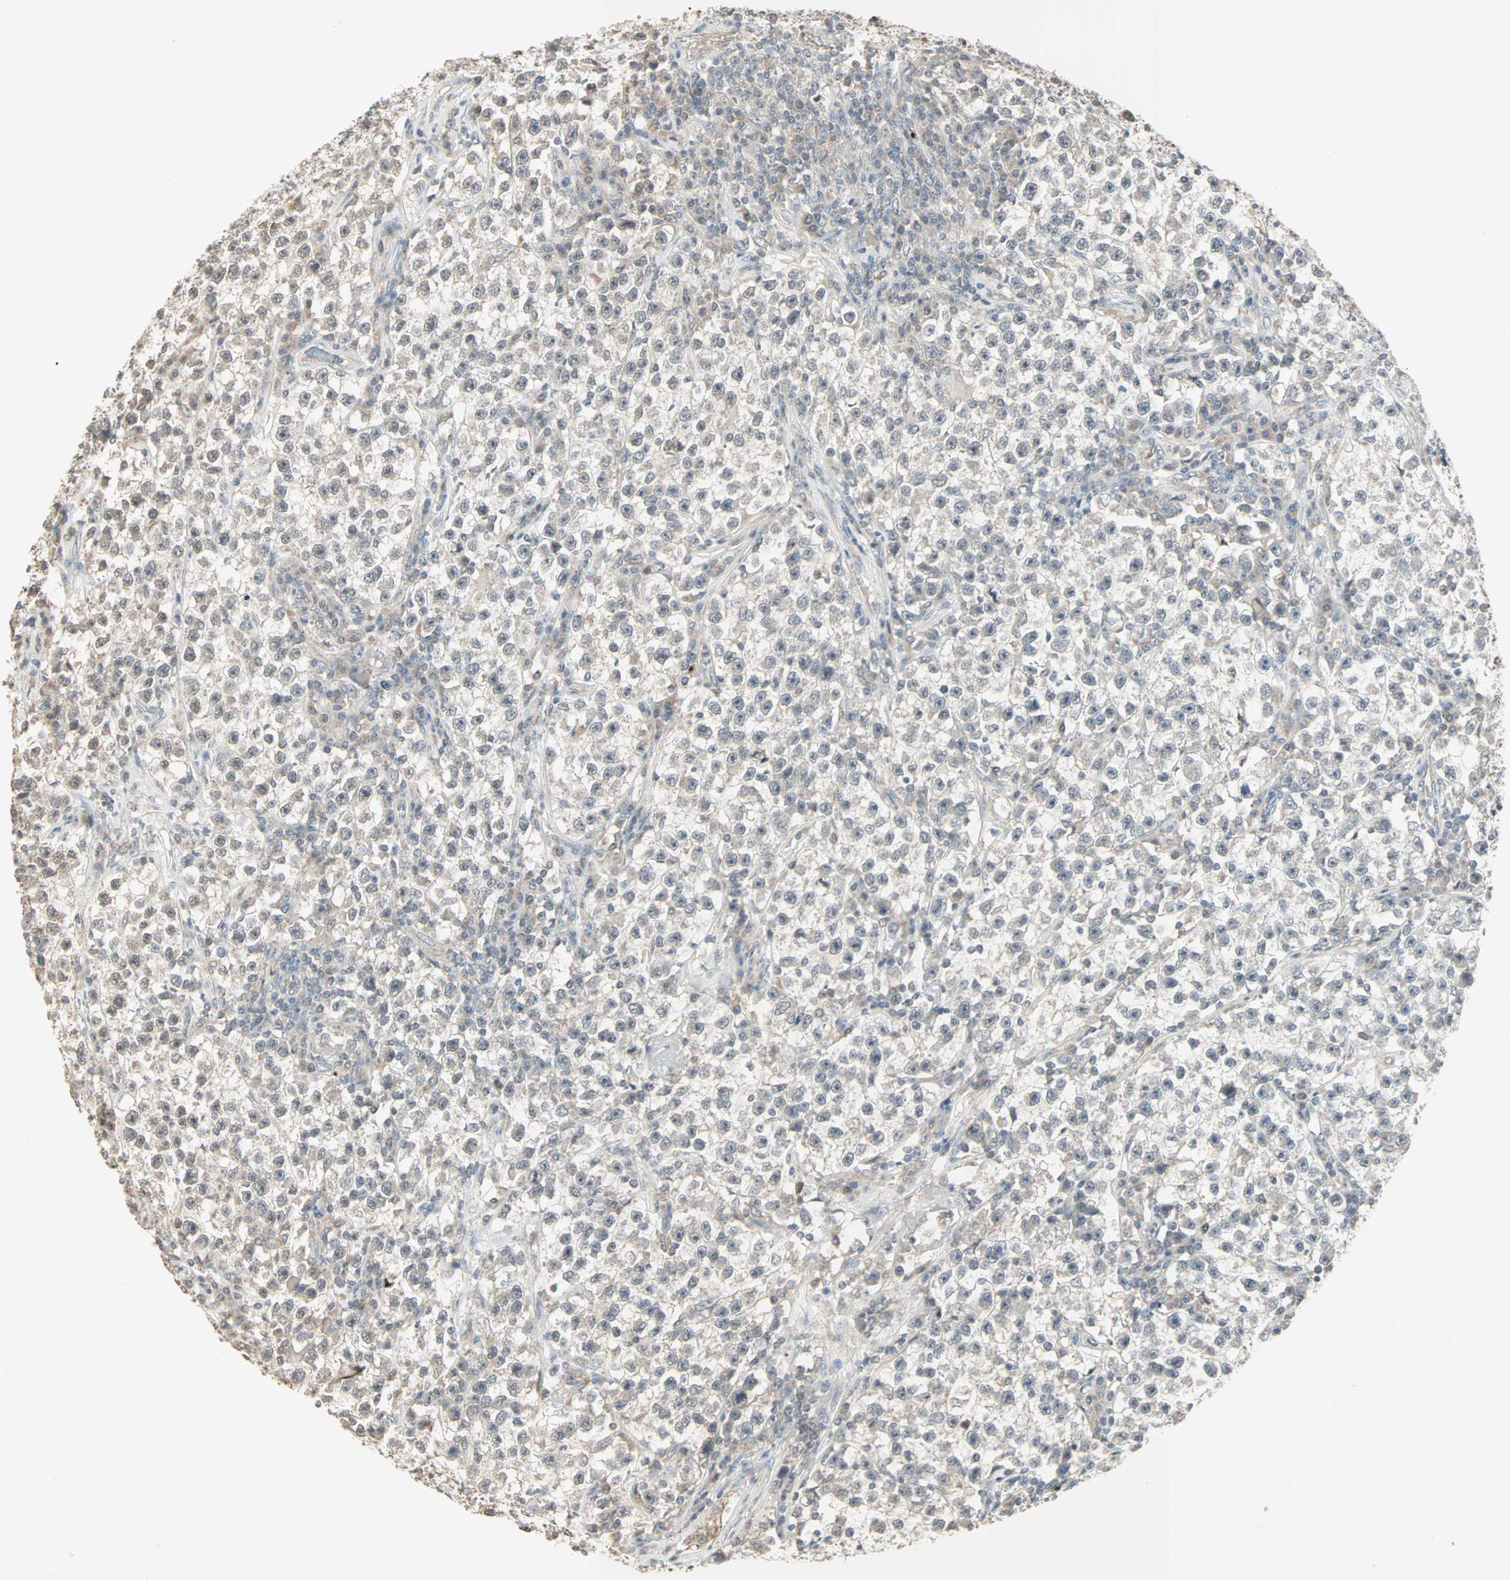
{"staining": {"intensity": "weak", "quantity": ">75%", "location": "cytoplasmic/membranous"}, "tissue": "testis cancer", "cell_type": "Tumor cells", "image_type": "cancer", "snomed": [{"axis": "morphology", "description": "Seminoma, NOS"}, {"axis": "topography", "description": "Testis"}], "caption": "Human seminoma (testis) stained with a protein marker reveals weak staining in tumor cells.", "gene": "KDM4A", "patient": {"sex": "male", "age": 22}}